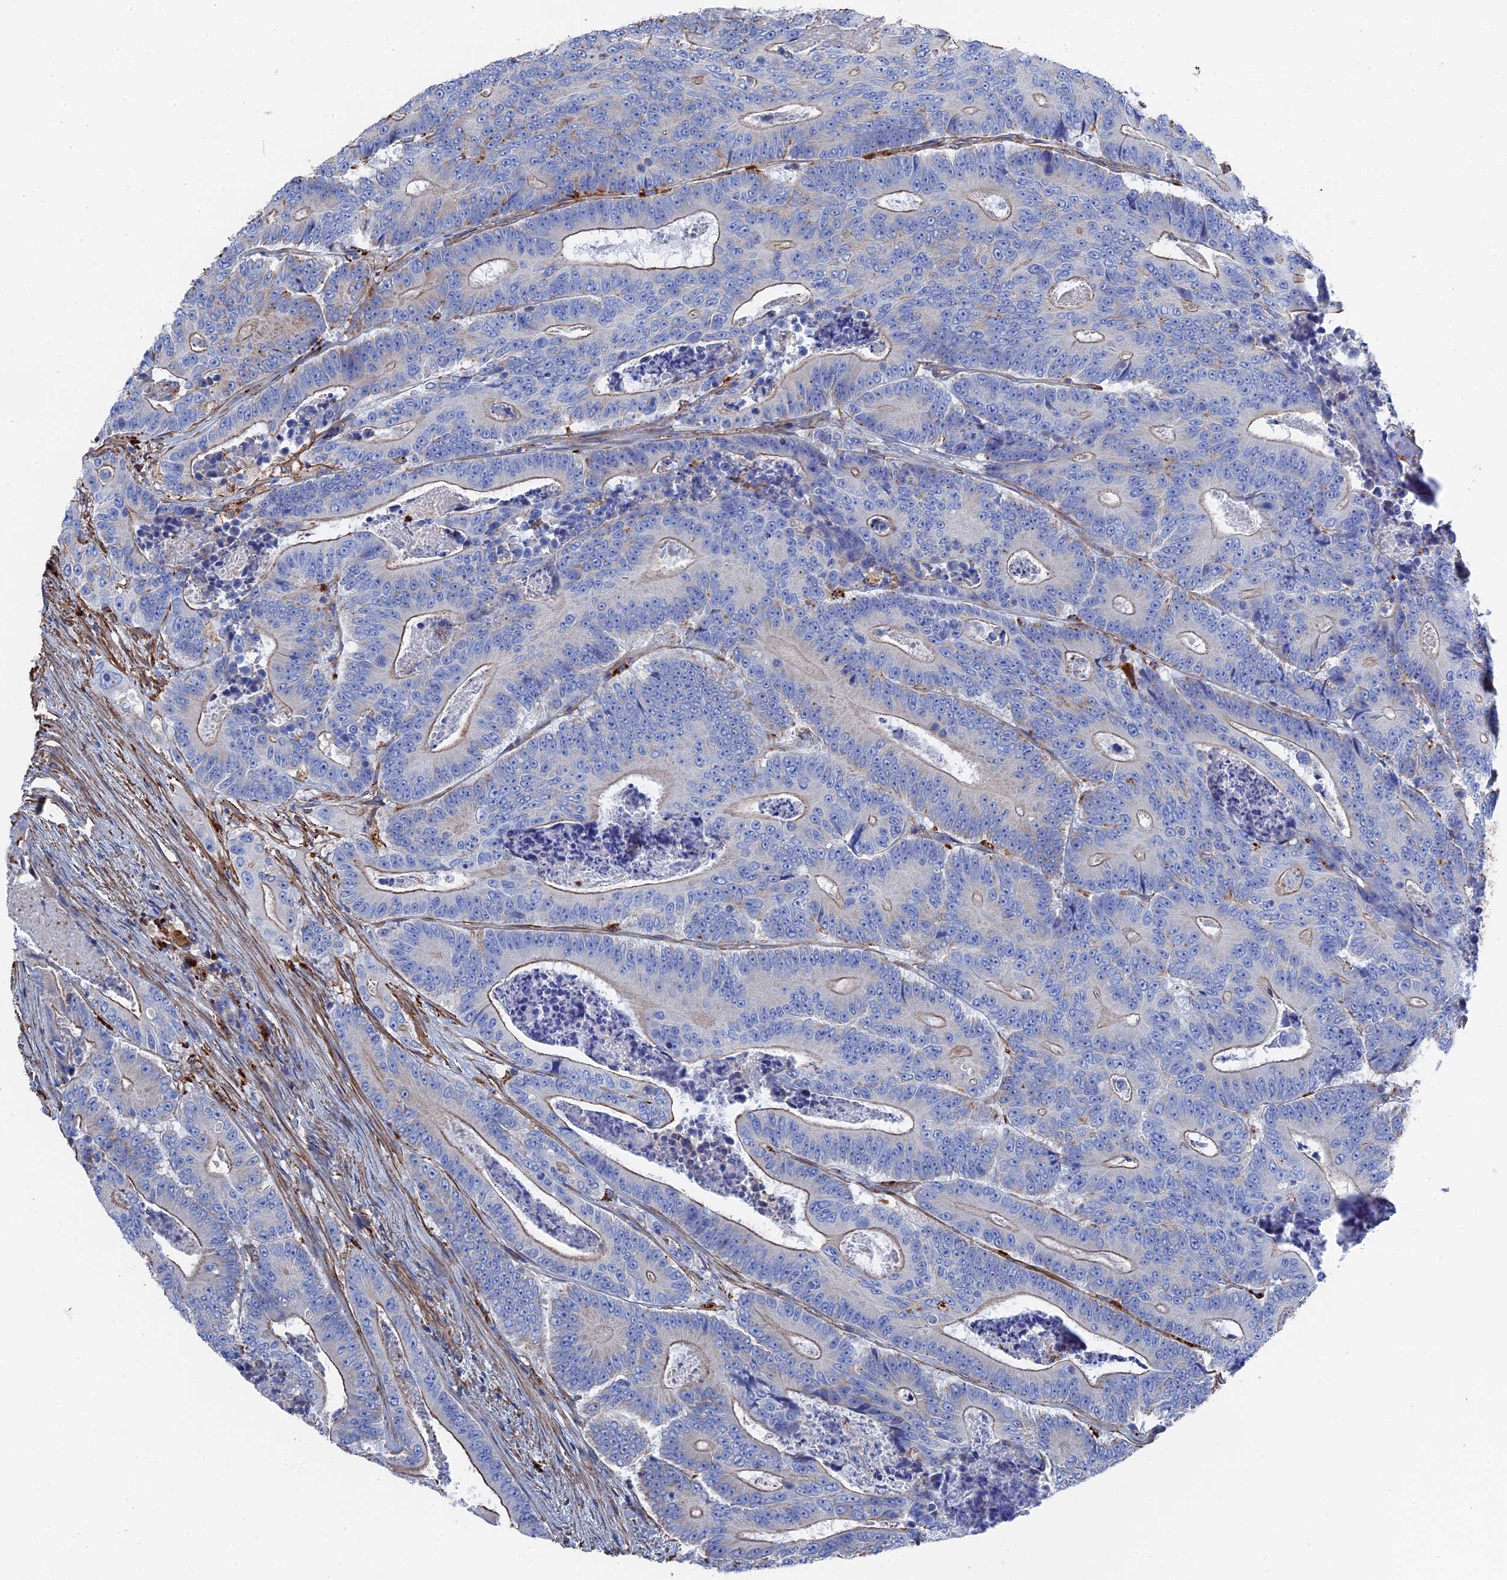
{"staining": {"intensity": "moderate", "quantity": "<25%", "location": "cytoplasmic/membranous"}, "tissue": "colorectal cancer", "cell_type": "Tumor cells", "image_type": "cancer", "snomed": [{"axis": "morphology", "description": "Adenocarcinoma, NOS"}, {"axis": "topography", "description": "Colon"}], "caption": "Immunohistochemistry (IHC) of human colorectal cancer (adenocarcinoma) shows low levels of moderate cytoplasmic/membranous positivity in approximately <25% of tumor cells. The staining is performed using DAB (3,3'-diaminobenzidine) brown chromogen to label protein expression. The nuclei are counter-stained blue using hematoxylin.", "gene": "STRA6", "patient": {"sex": "male", "age": 83}}